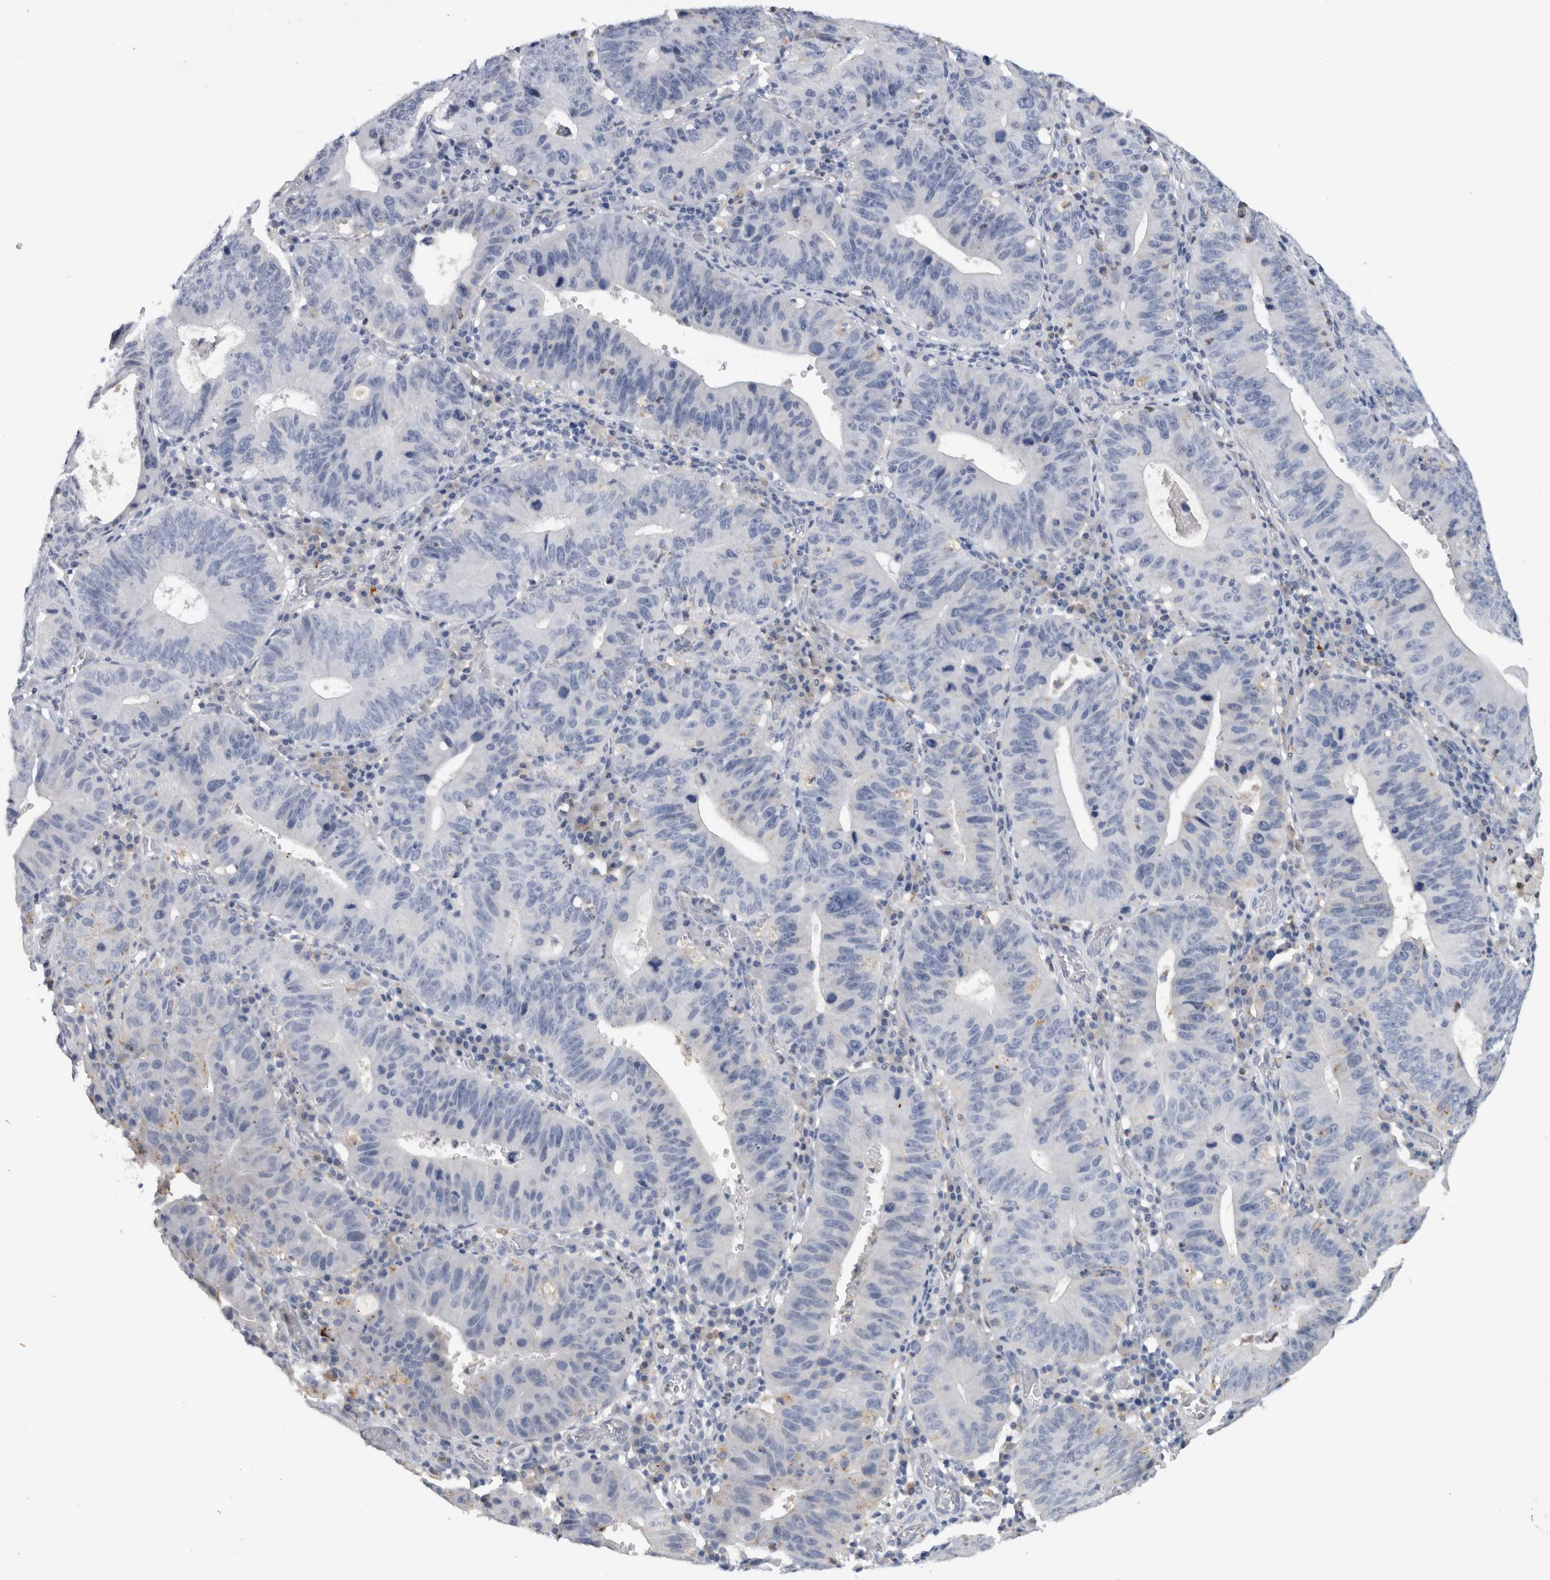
{"staining": {"intensity": "negative", "quantity": "none", "location": "none"}, "tissue": "stomach cancer", "cell_type": "Tumor cells", "image_type": "cancer", "snomed": [{"axis": "morphology", "description": "Adenocarcinoma, NOS"}, {"axis": "topography", "description": "Stomach"}], "caption": "Stomach cancer was stained to show a protein in brown. There is no significant expression in tumor cells.", "gene": "CD63", "patient": {"sex": "male", "age": 59}}